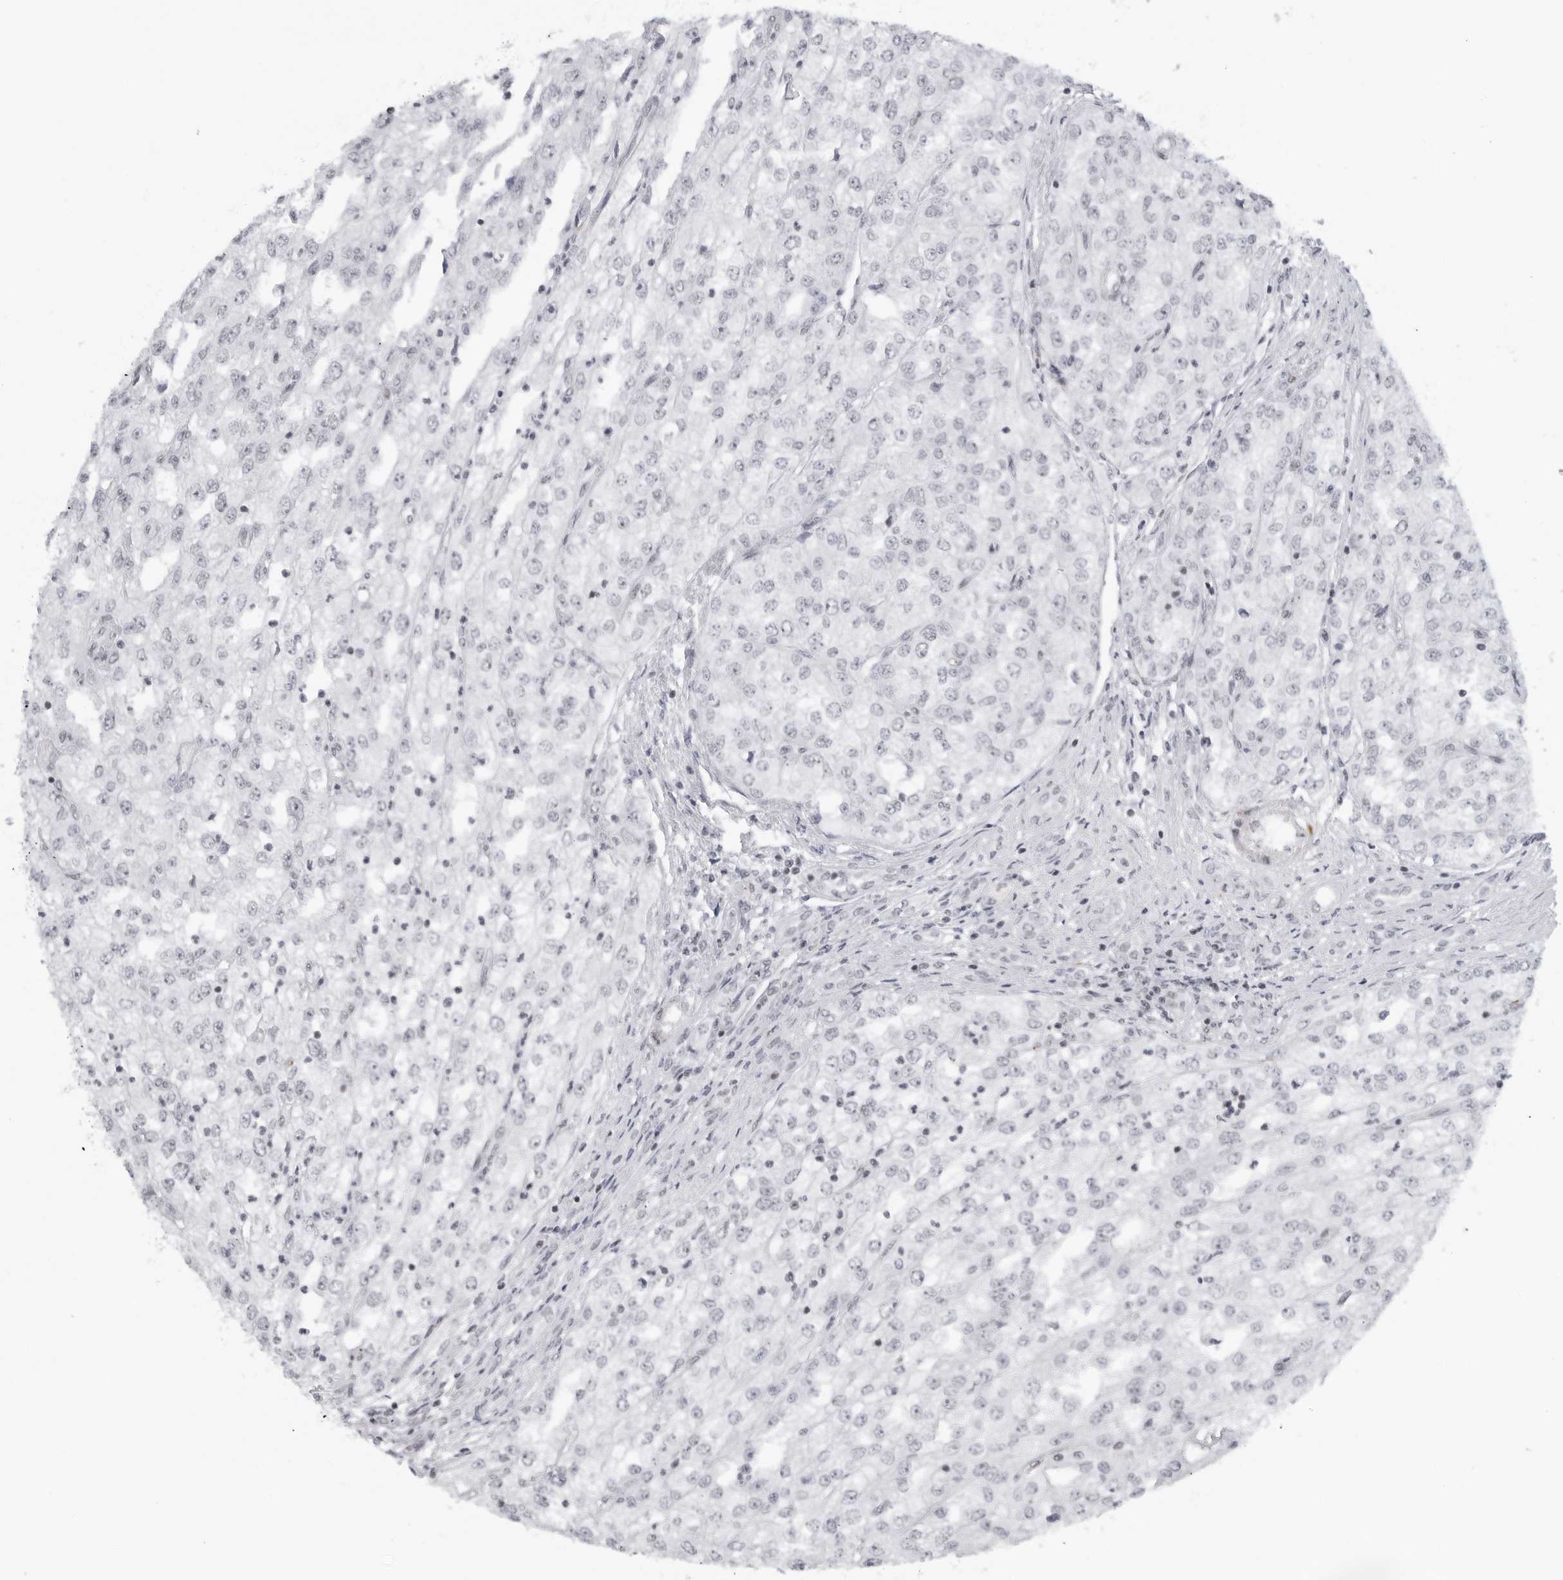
{"staining": {"intensity": "negative", "quantity": "none", "location": "none"}, "tissue": "renal cancer", "cell_type": "Tumor cells", "image_type": "cancer", "snomed": [{"axis": "morphology", "description": "Adenocarcinoma, NOS"}, {"axis": "topography", "description": "Kidney"}], "caption": "There is no significant expression in tumor cells of adenocarcinoma (renal).", "gene": "TRIM66", "patient": {"sex": "female", "age": 54}}